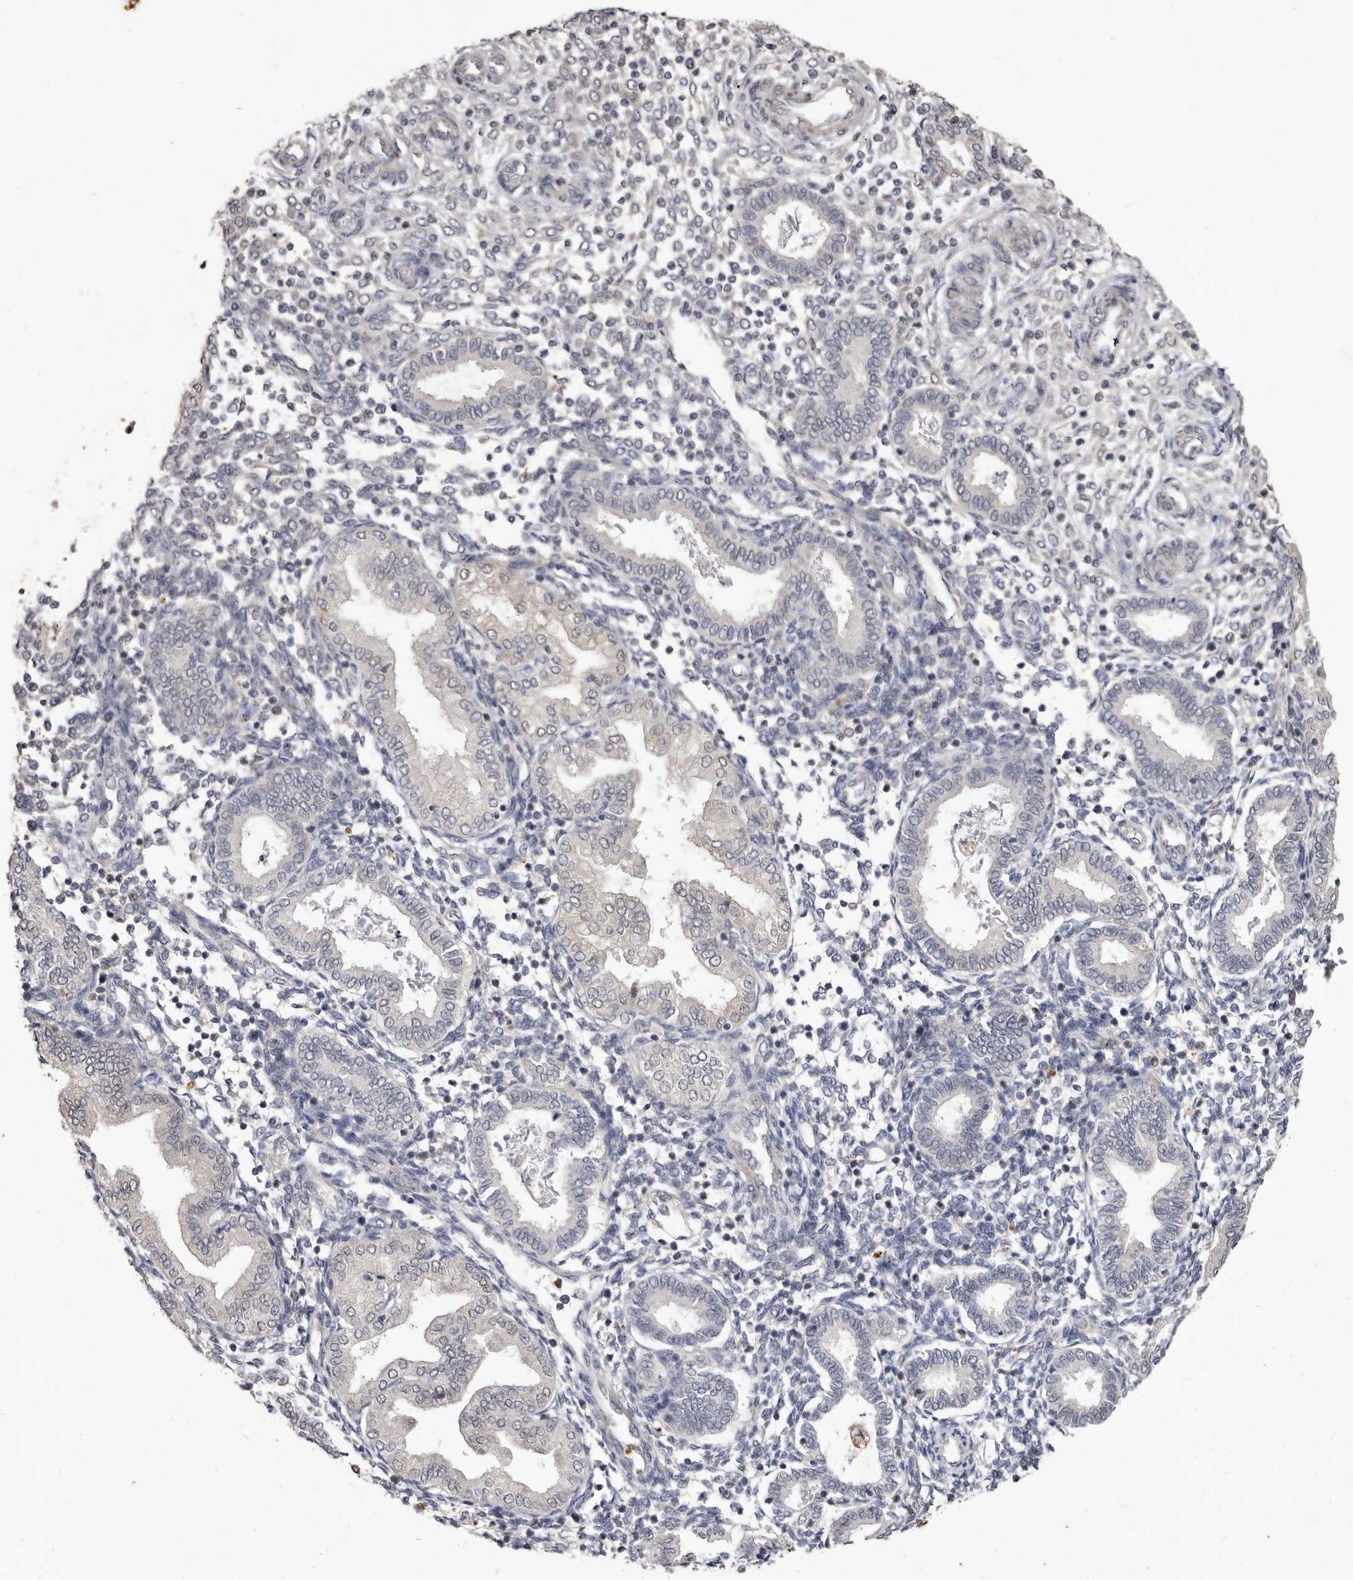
{"staining": {"intensity": "negative", "quantity": "none", "location": "none"}, "tissue": "endometrium", "cell_type": "Cells in endometrial stroma", "image_type": "normal", "snomed": [{"axis": "morphology", "description": "Normal tissue, NOS"}, {"axis": "topography", "description": "Endometrium"}], "caption": "This is an IHC micrograph of benign human endometrium. There is no expression in cells in endometrial stroma.", "gene": "ACLY", "patient": {"sex": "female", "age": 53}}